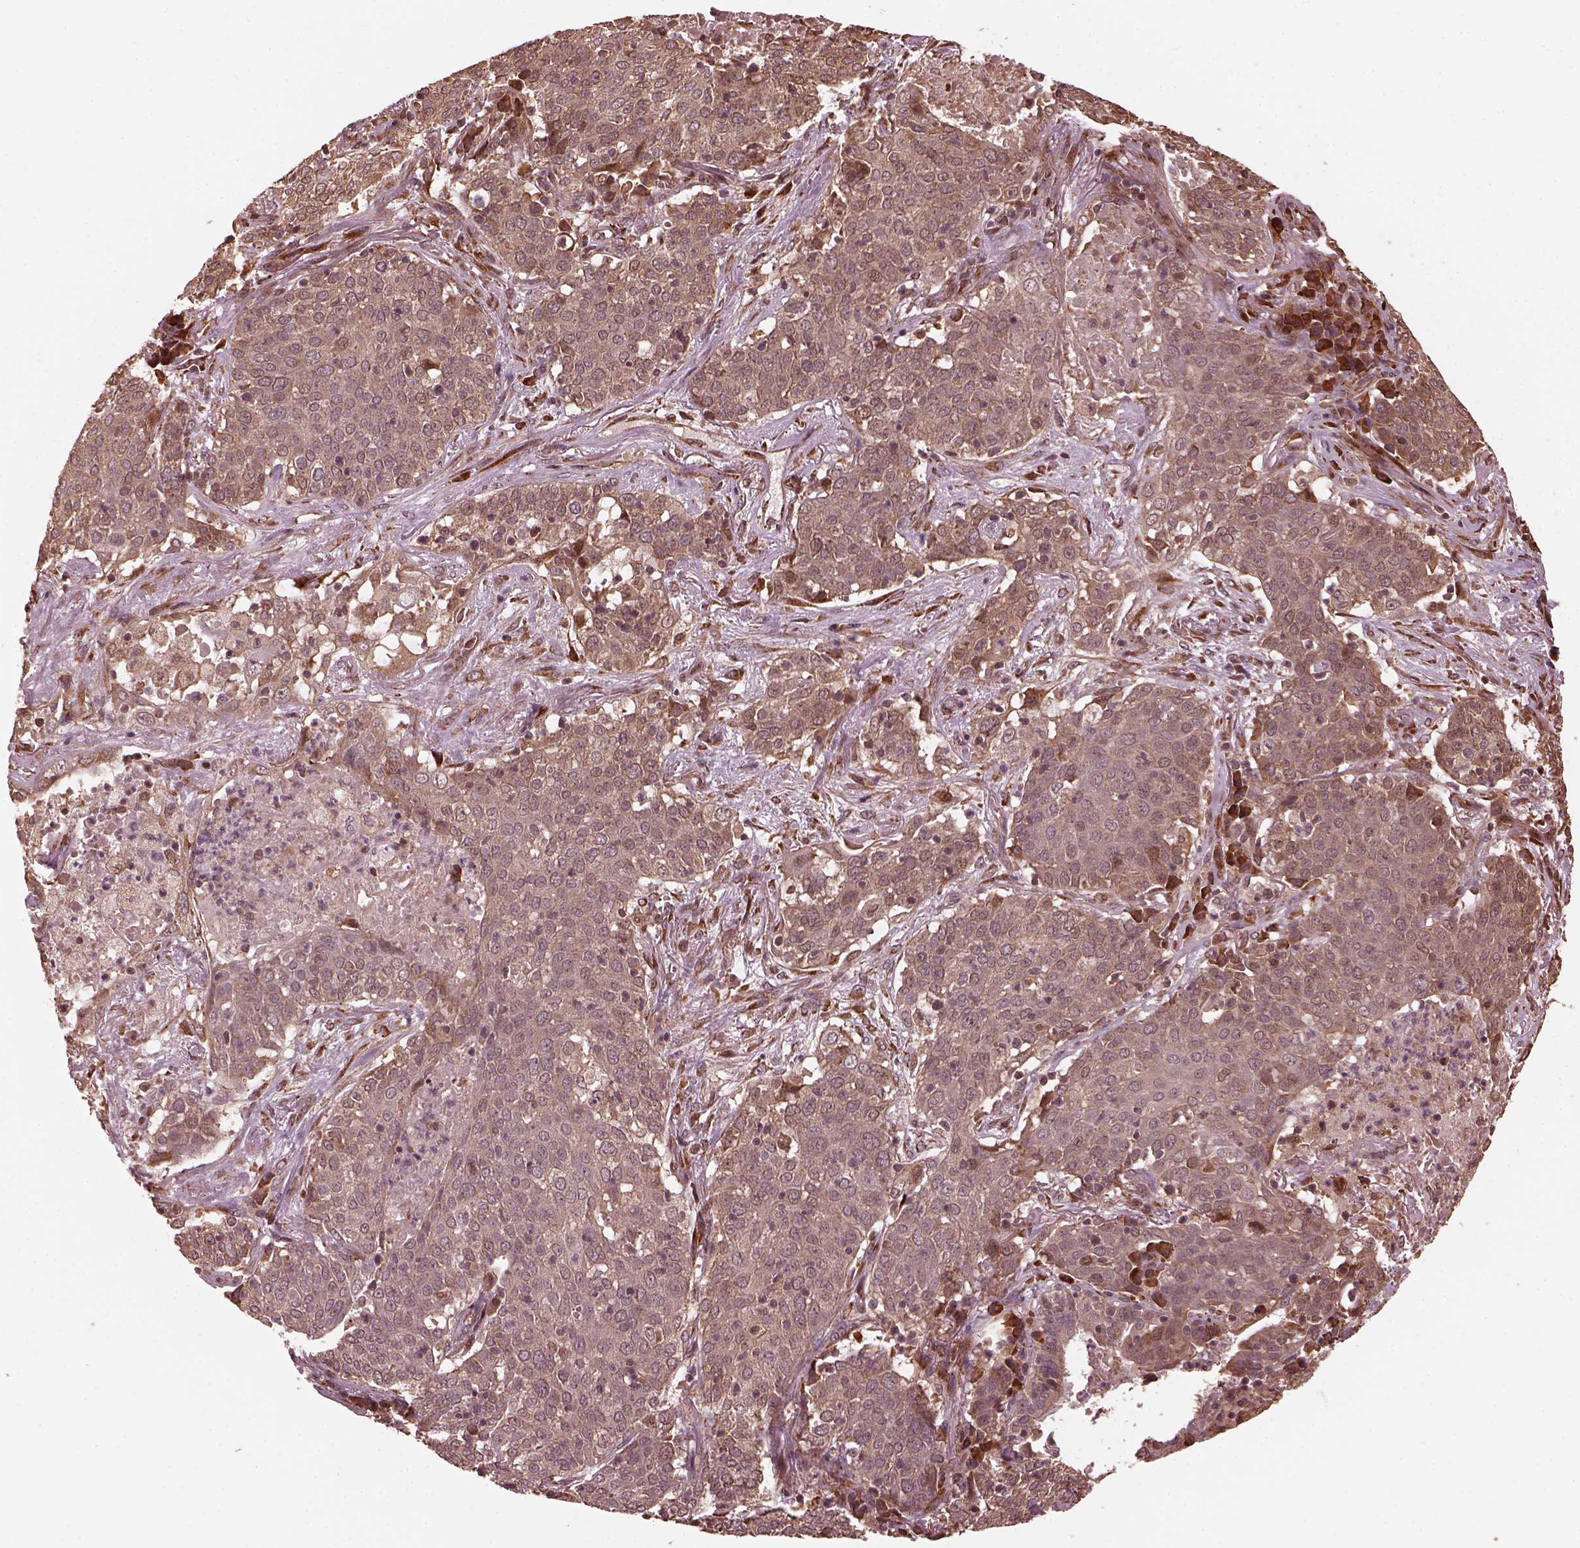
{"staining": {"intensity": "weak", "quantity": ">75%", "location": "cytoplasmic/membranous"}, "tissue": "lung cancer", "cell_type": "Tumor cells", "image_type": "cancer", "snomed": [{"axis": "morphology", "description": "Squamous cell carcinoma, NOS"}, {"axis": "topography", "description": "Lung"}], "caption": "A low amount of weak cytoplasmic/membranous staining is identified in approximately >75% of tumor cells in lung cancer tissue.", "gene": "ZNF292", "patient": {"sex": "male", "age": 82}}